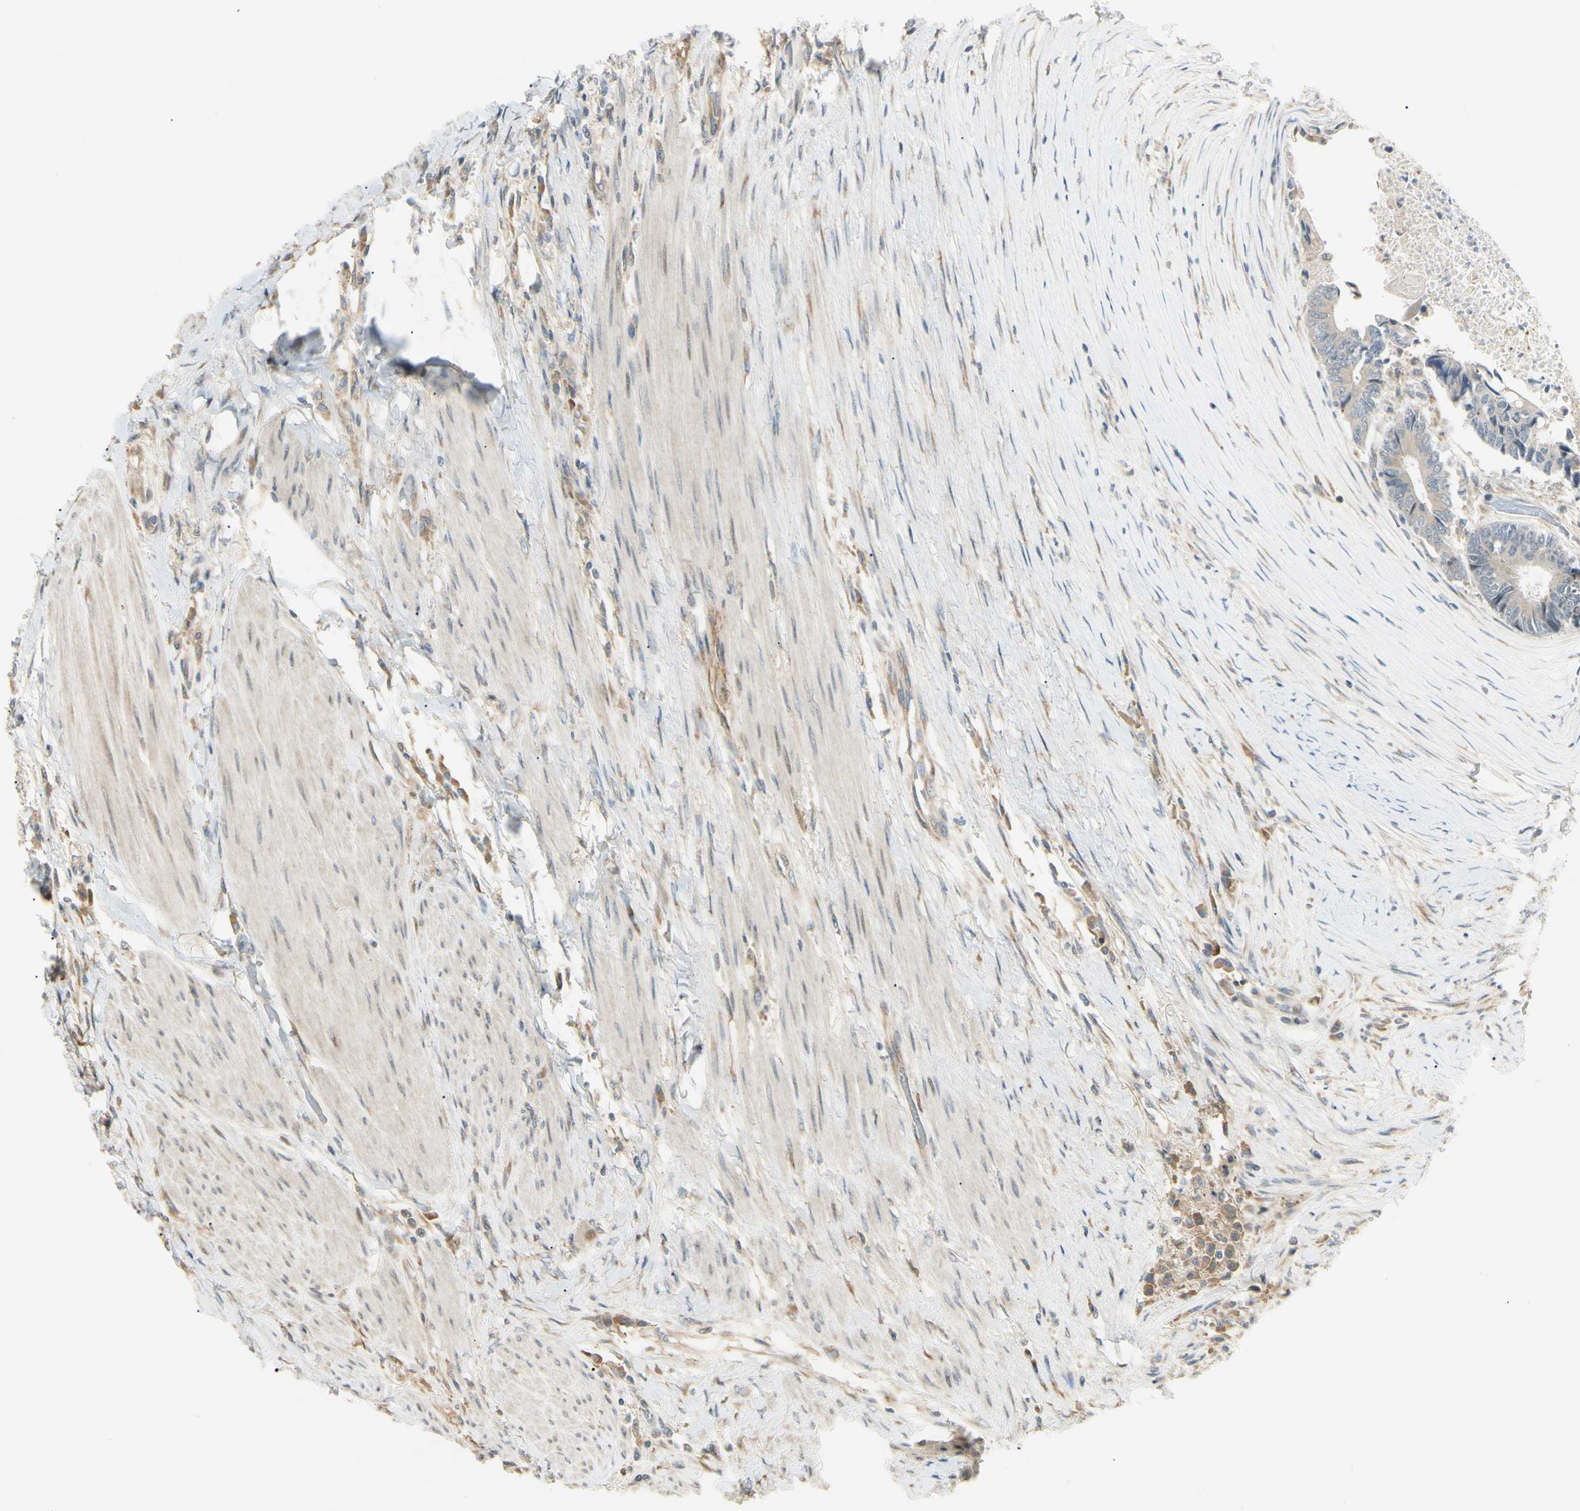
{"staining": {"intensity": "negative", "quantity": "none", "location": "none"}, "tissue": "colorectal cancer", "cell_type": "Tumor cells", "image_type": "cancer", "snomed": [{"axis": "morphology", "description": "Adenocarcinoma, NOS"}, {"axis": "topography", "description": "Rectum"}], "caption": "Colorectal adenocarcinoma was stained to show a protein in brown. There is no significant positivity in tumor cells.", "gene": "FNDC3B", "patient": {"sex": "male", "age": 63}}